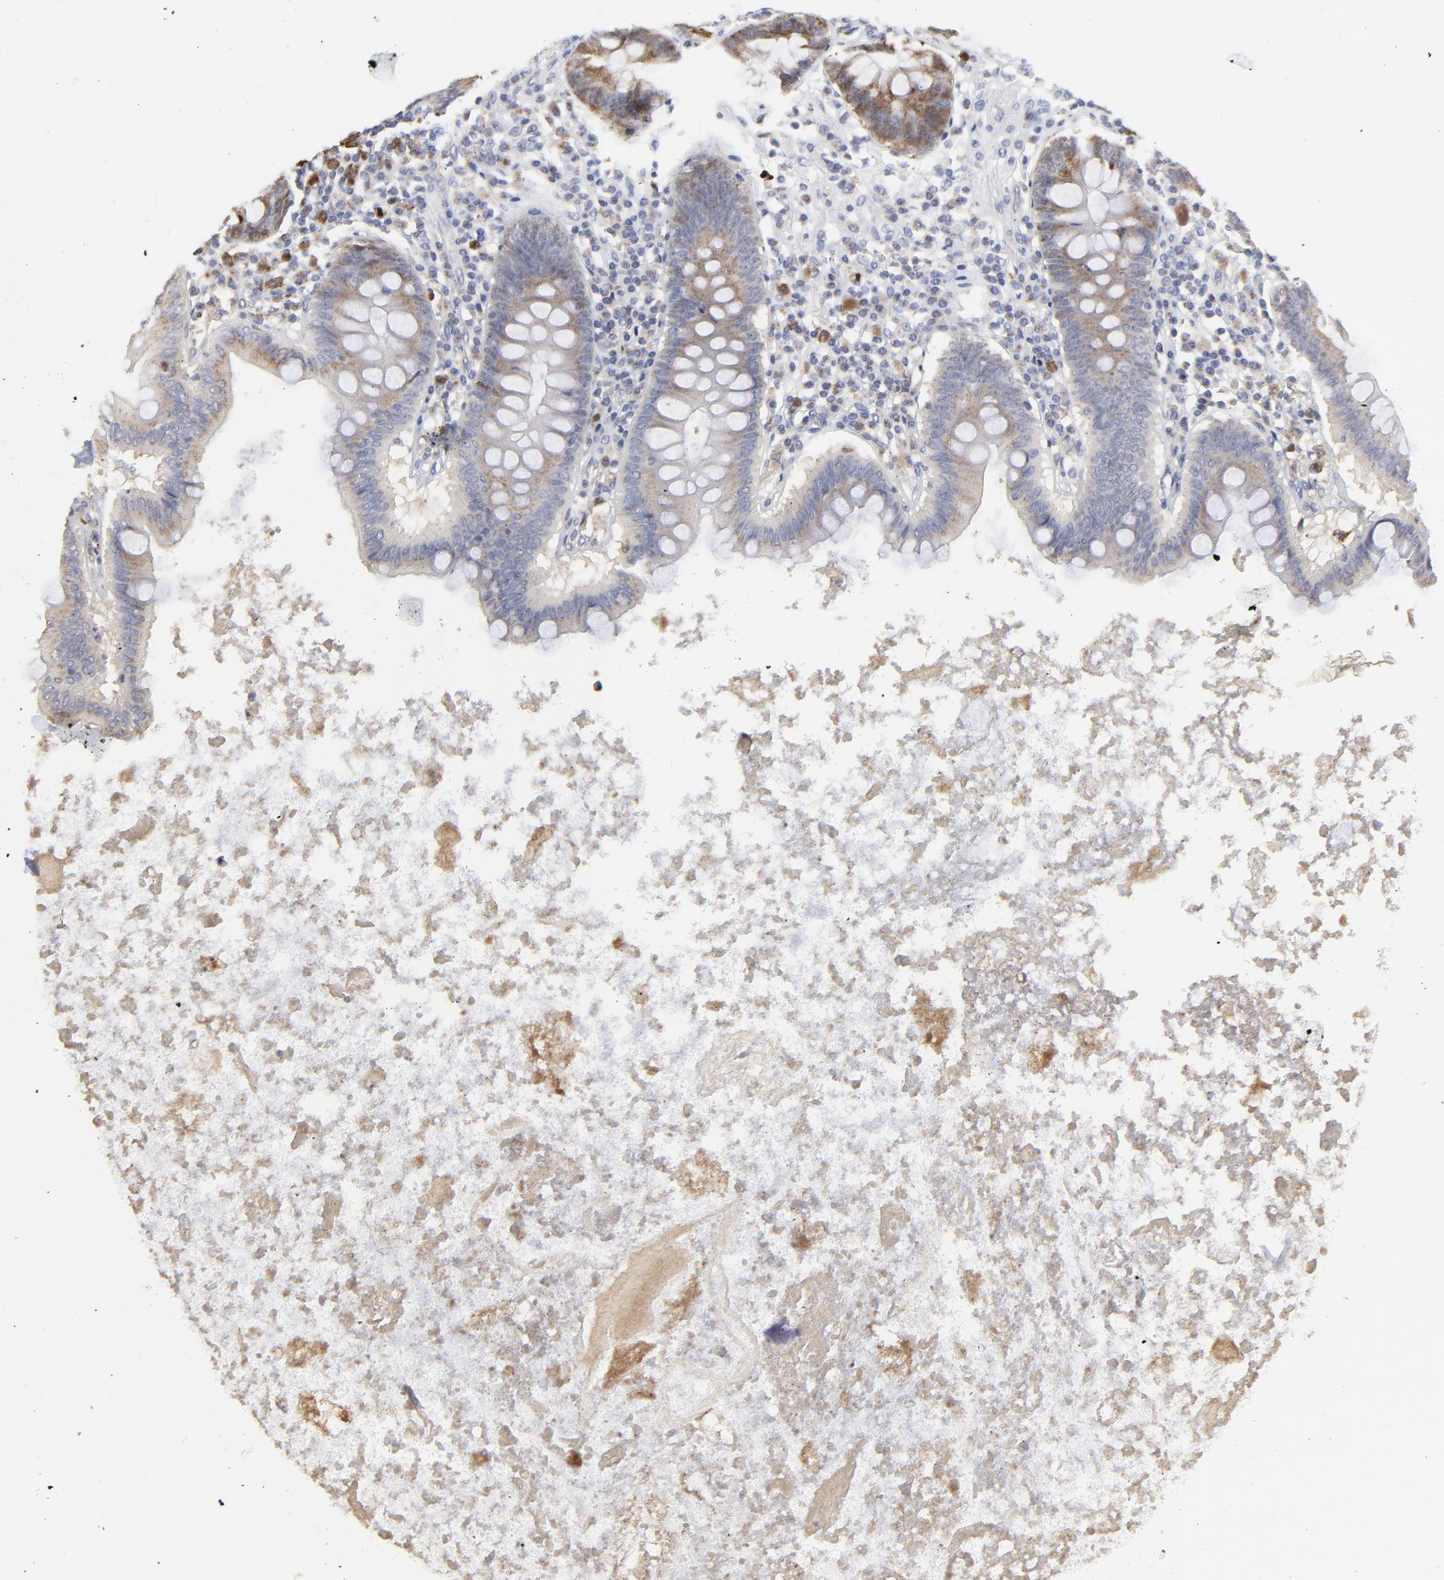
{"staining": {"intensity": "weak", "quantity": "25%-75%", "location": "cytoplasmic/membranous"}, "tissue": "appendix", "cell_type": "Glandular cells", "image_type": "normal", "snomed": [{"axis": "morphology", "description": "Normal tissue, NOS"}, {"axis": "topography", "description": "Appendix"}], "caption": "A low amount of weak cytoplasmic/membranous staining is present in about 25%-75% of glandular cells in unremarkable appendix. (DAB (3,3'-diaminobenzidine) IHC, brown staining for protein, blue staining for nuclei).", "gene": "NCAPH", "patient": {"sex": "female", "age": 82}}